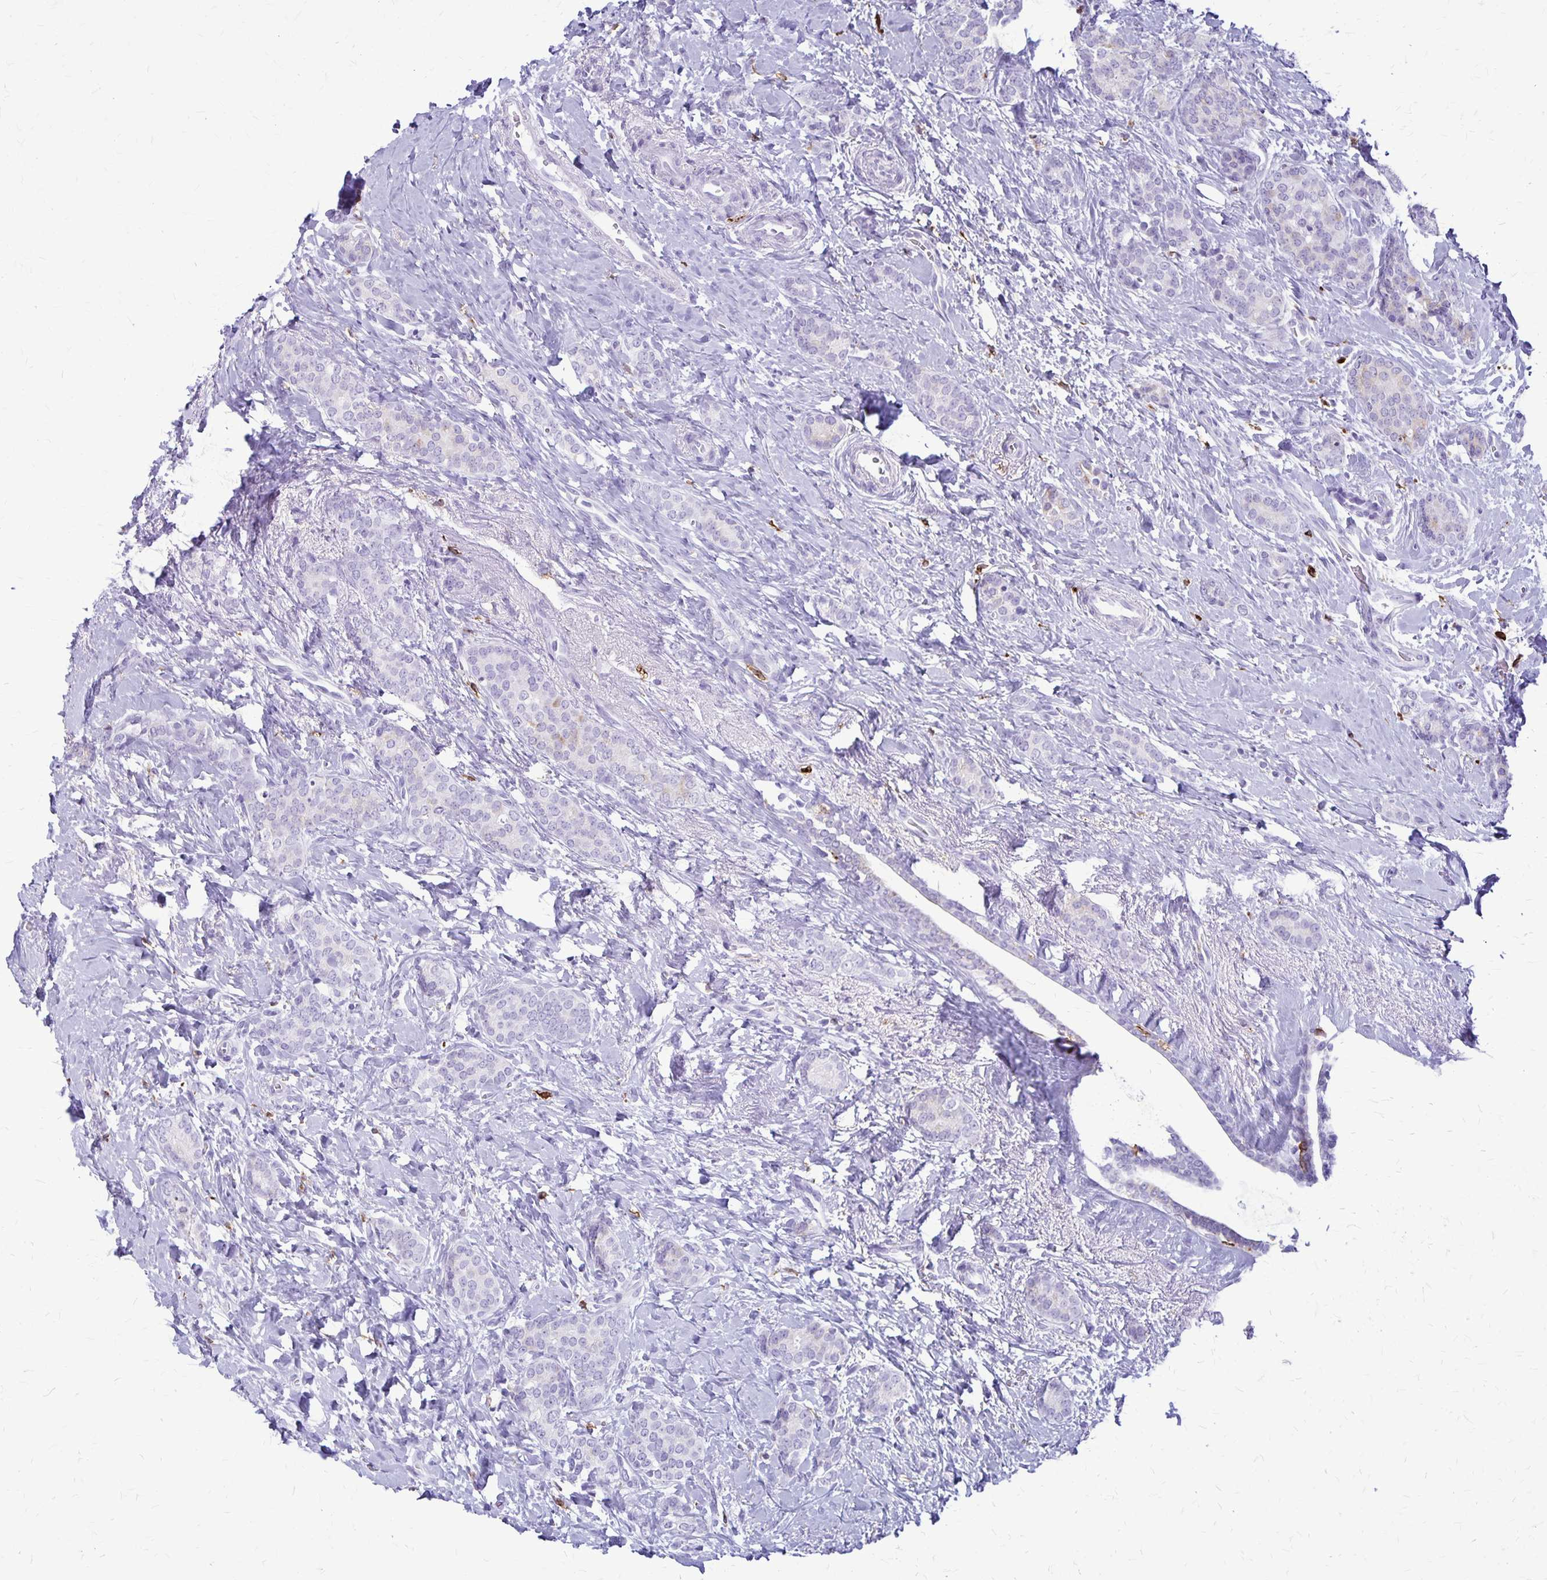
{"staining": {"intensity": "negative", "quantity": "none", "location": "none"}, "tissue": "breast cancer", "cell_type": "Tumor cells", "image_type": "cancer", "snomed": [{"axis": "morphology", "description": "Normal tissue, NOS"}, {"axis": "morphology", "description": "Duct carcinoma"}, {"axis": "topography", "description": "Breast"}], "caption": "A photomicrograph of intraductal carcinoma (breast) stained for a protein demonstrates no brown staining in tumor cells. (DAB (3,3'-diaminobenzidine) IHC, high magnification).", "gene": "RTN1", "patient": {"sex": "female", "age": 77}}